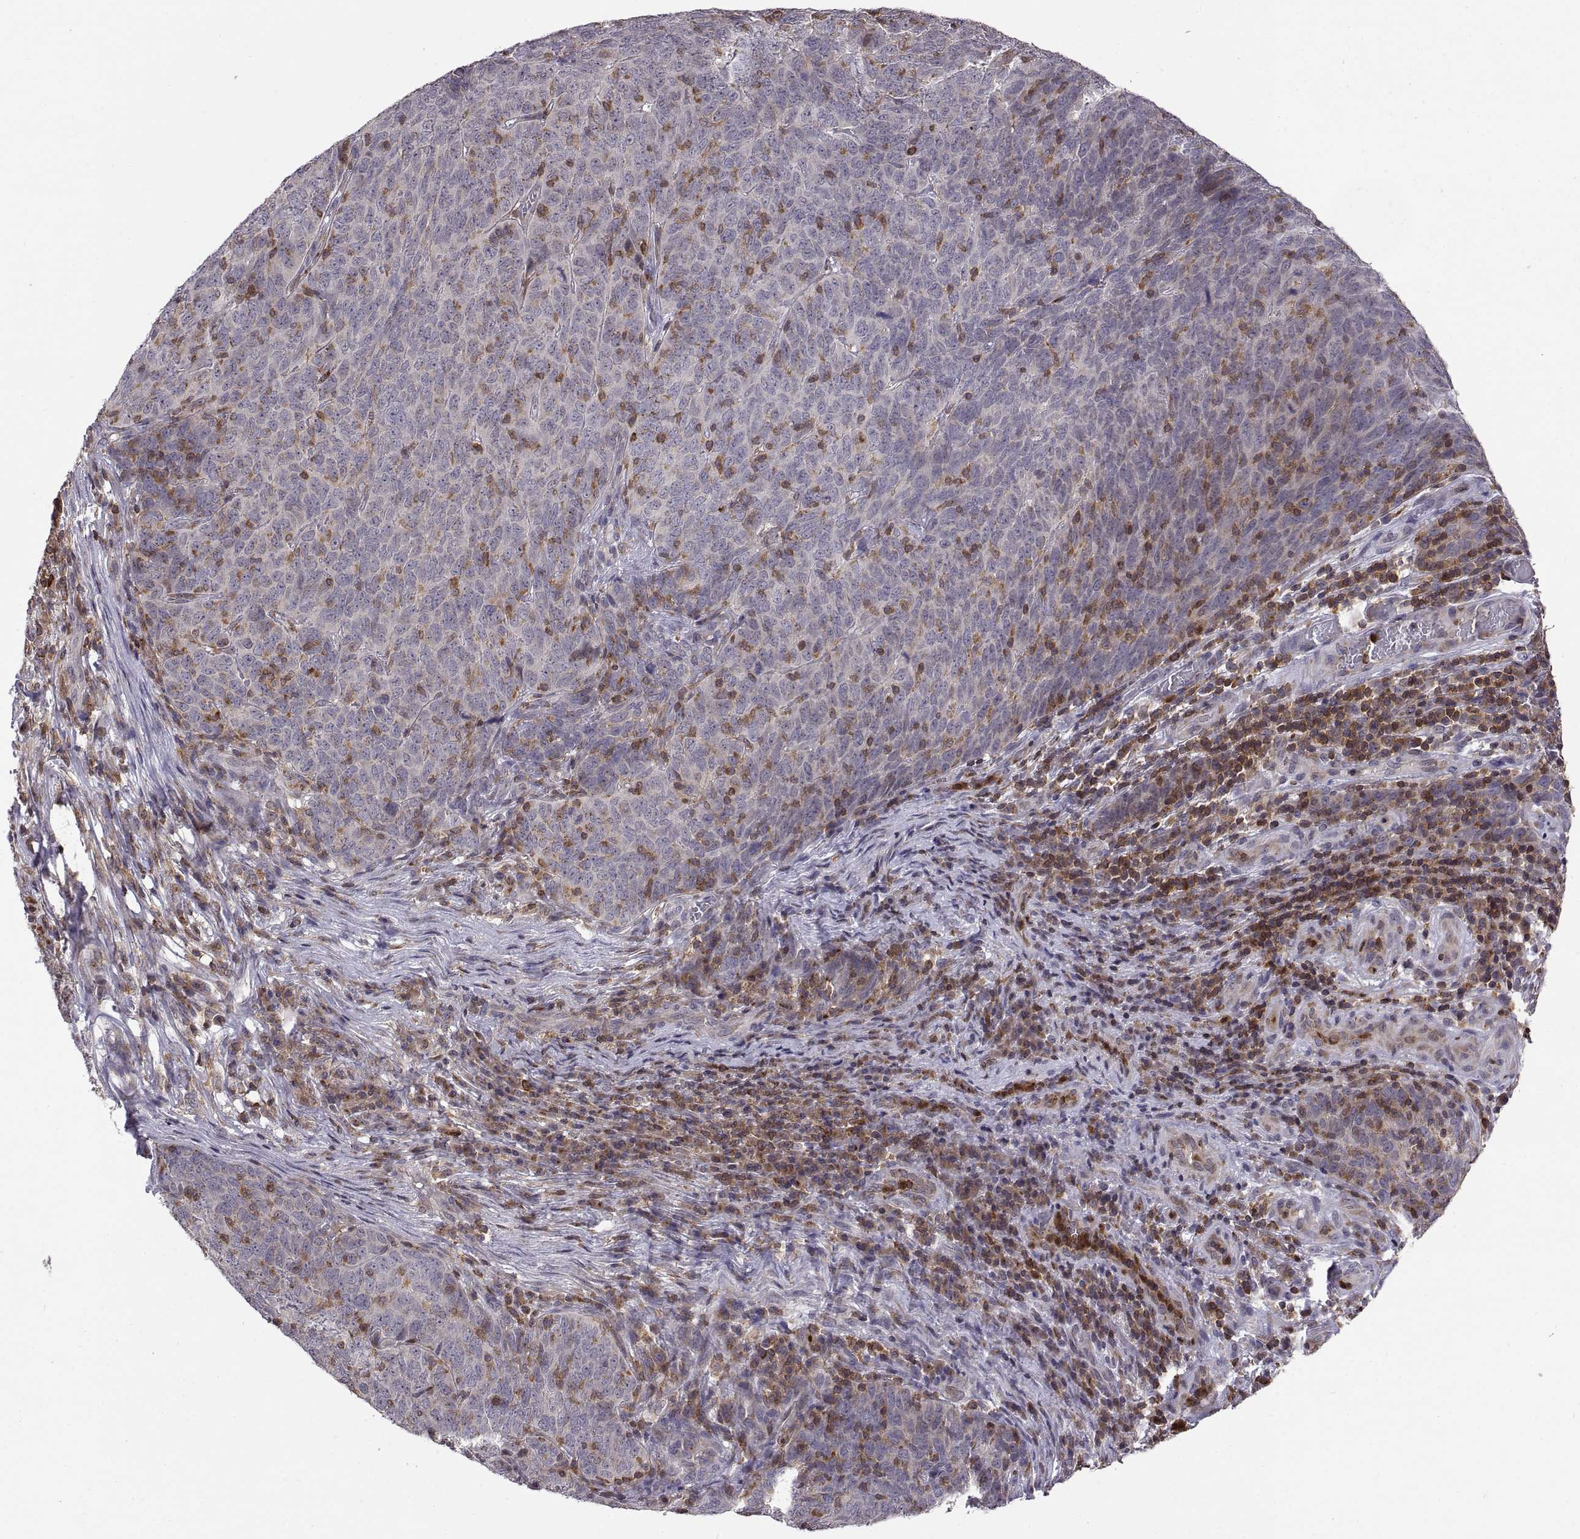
{"staining": {"intensity": "negative", "quantity": "none", "location": "none"}, "tissue": "skin cancer", "cell_type": "Tumor cells", "image_type": "cancer", "snomed": [{"axis": "morphology", "description": "Squamous cell carcinoma, NOS"}, {"axis": "topography", "description": "Skin"}, {"axis": "topography", "description": "Anal"}], "caption": "Tumor cells are negative for protein expression in human skin cancer (squamous cell carcinoma). Brightfield microscopy of IHC stained with DAB (3,3'-diaminobenzidine) (brown) and hematoxylin (blue), captured at high magnification.", "gene": "ACAP1", "patient": {"sex": "female", "age": 51}}